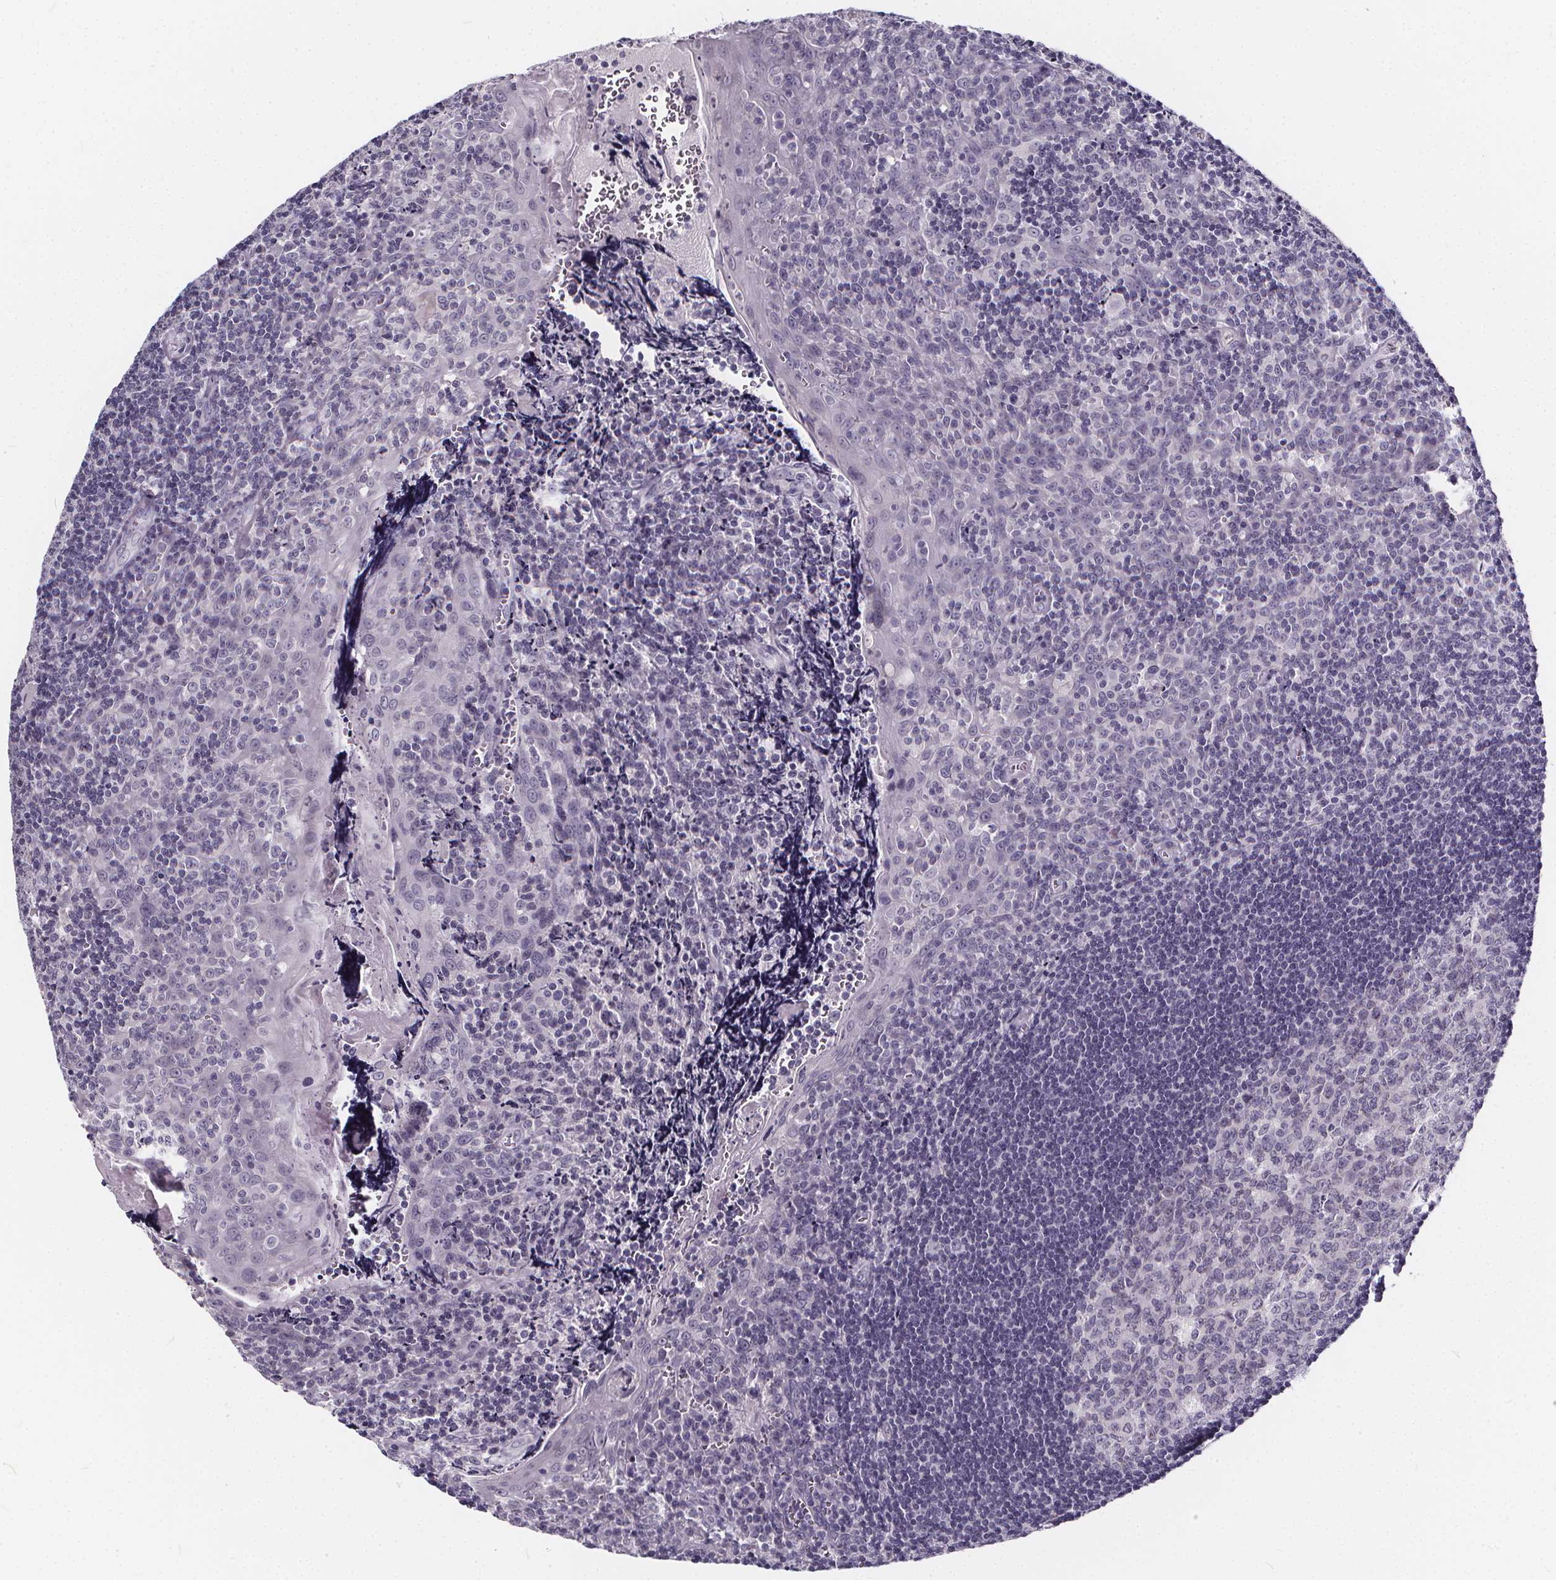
{"staining": {"intensity": "negative", "quantity": "none", "location": "none"}, "tissue": "tonsil", "cell_type": "Germinal center cells", "image_type": "normal", "snomed": [{"axis": "morphology", "description": "Normal tissue, NOS"}, {"axis": "morphology", "description": "Inflammation, NOS"}, {"axis": "topography", "description": "Tonsil"}], "caption": "Immunohistochemistry (IHC) photomicrograph of normal human tonsil stained for a protein (brown), which shows no expression in germinal center cells. The staining is performed using DAB (3,3'-diaminobenzidine) brown chromogen with nuclei counter-stained in using hematoxylin.", "gene": "SPEF2", "patient": {"sex": "female", "age": 31}}